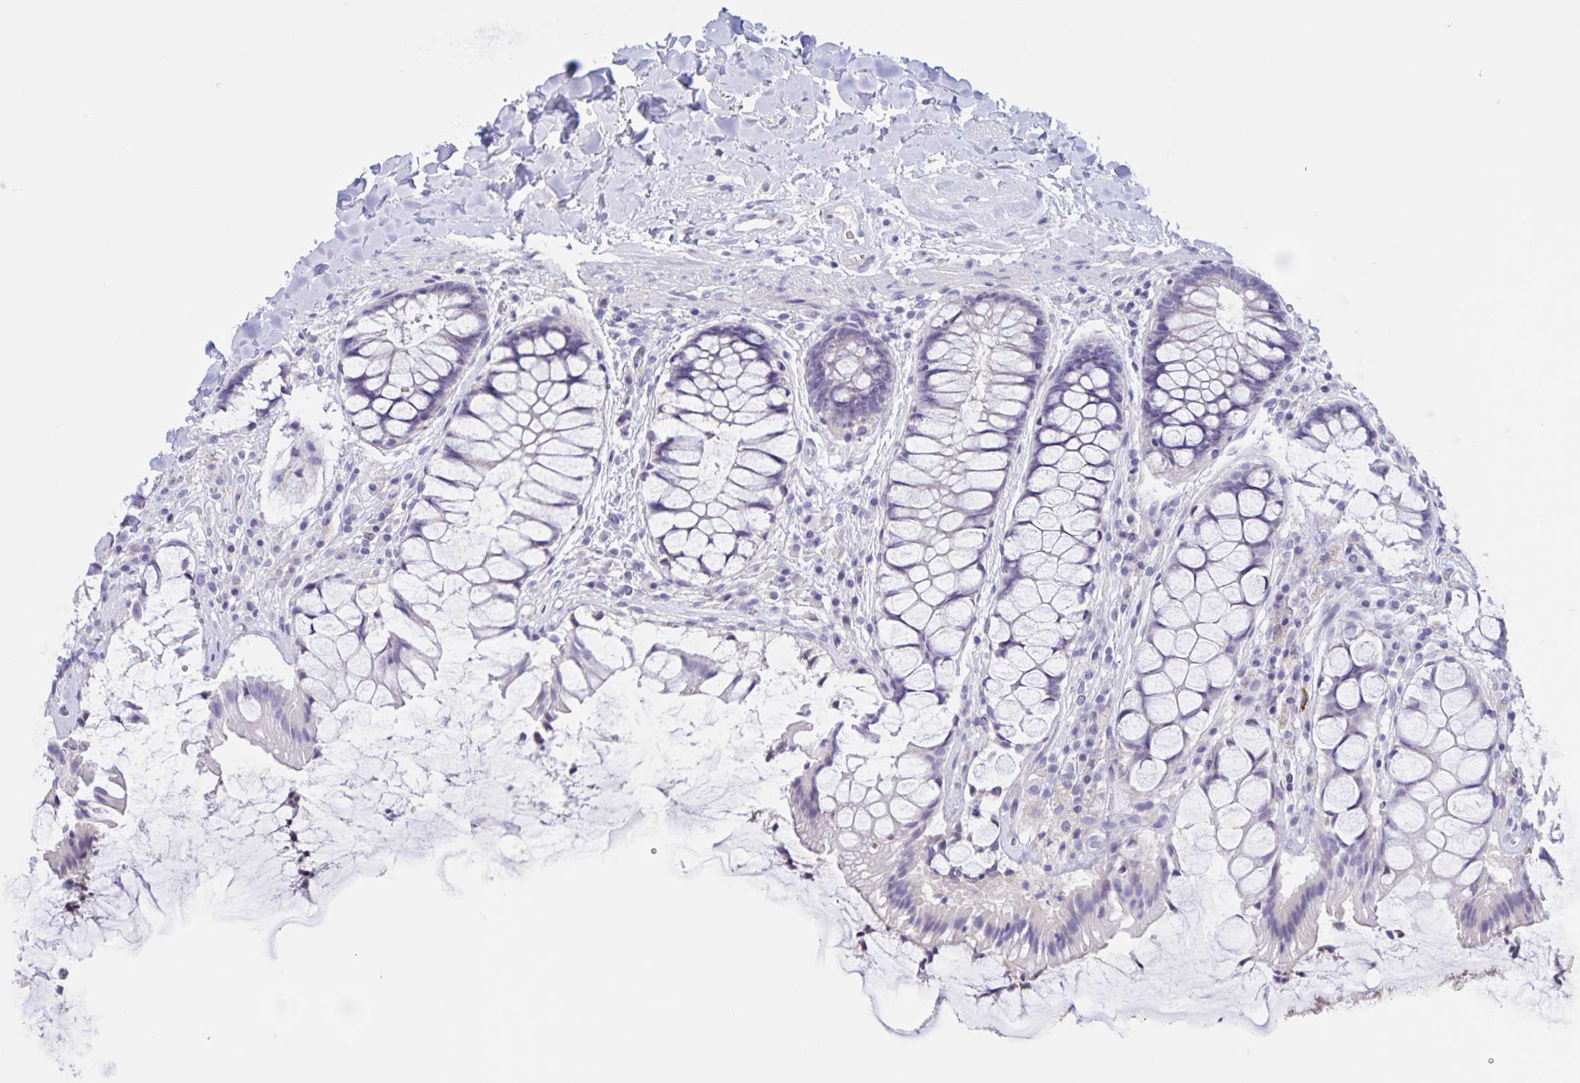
{"staining": {"intensity": "negative", "quantity": "none", "location": "none"}, "tissue": "rectum", "cell_type": "Glandular cells", "image_type": "normal", "snomed": [{"axis": "morphology", "description": "Normal tissue, NOS"}, {"axis": "topography", "description": "Rectum"}], "caption": "High power microscopy image of an immunohistochemistry (IHC) photomicrograph of unremarkable rectum, revealing no significant expression in glandular cells. (DAB immunohistochemistry, high magnification).", "gene": "DMGDH", "patient": {"sex": "female", "age": 58}}